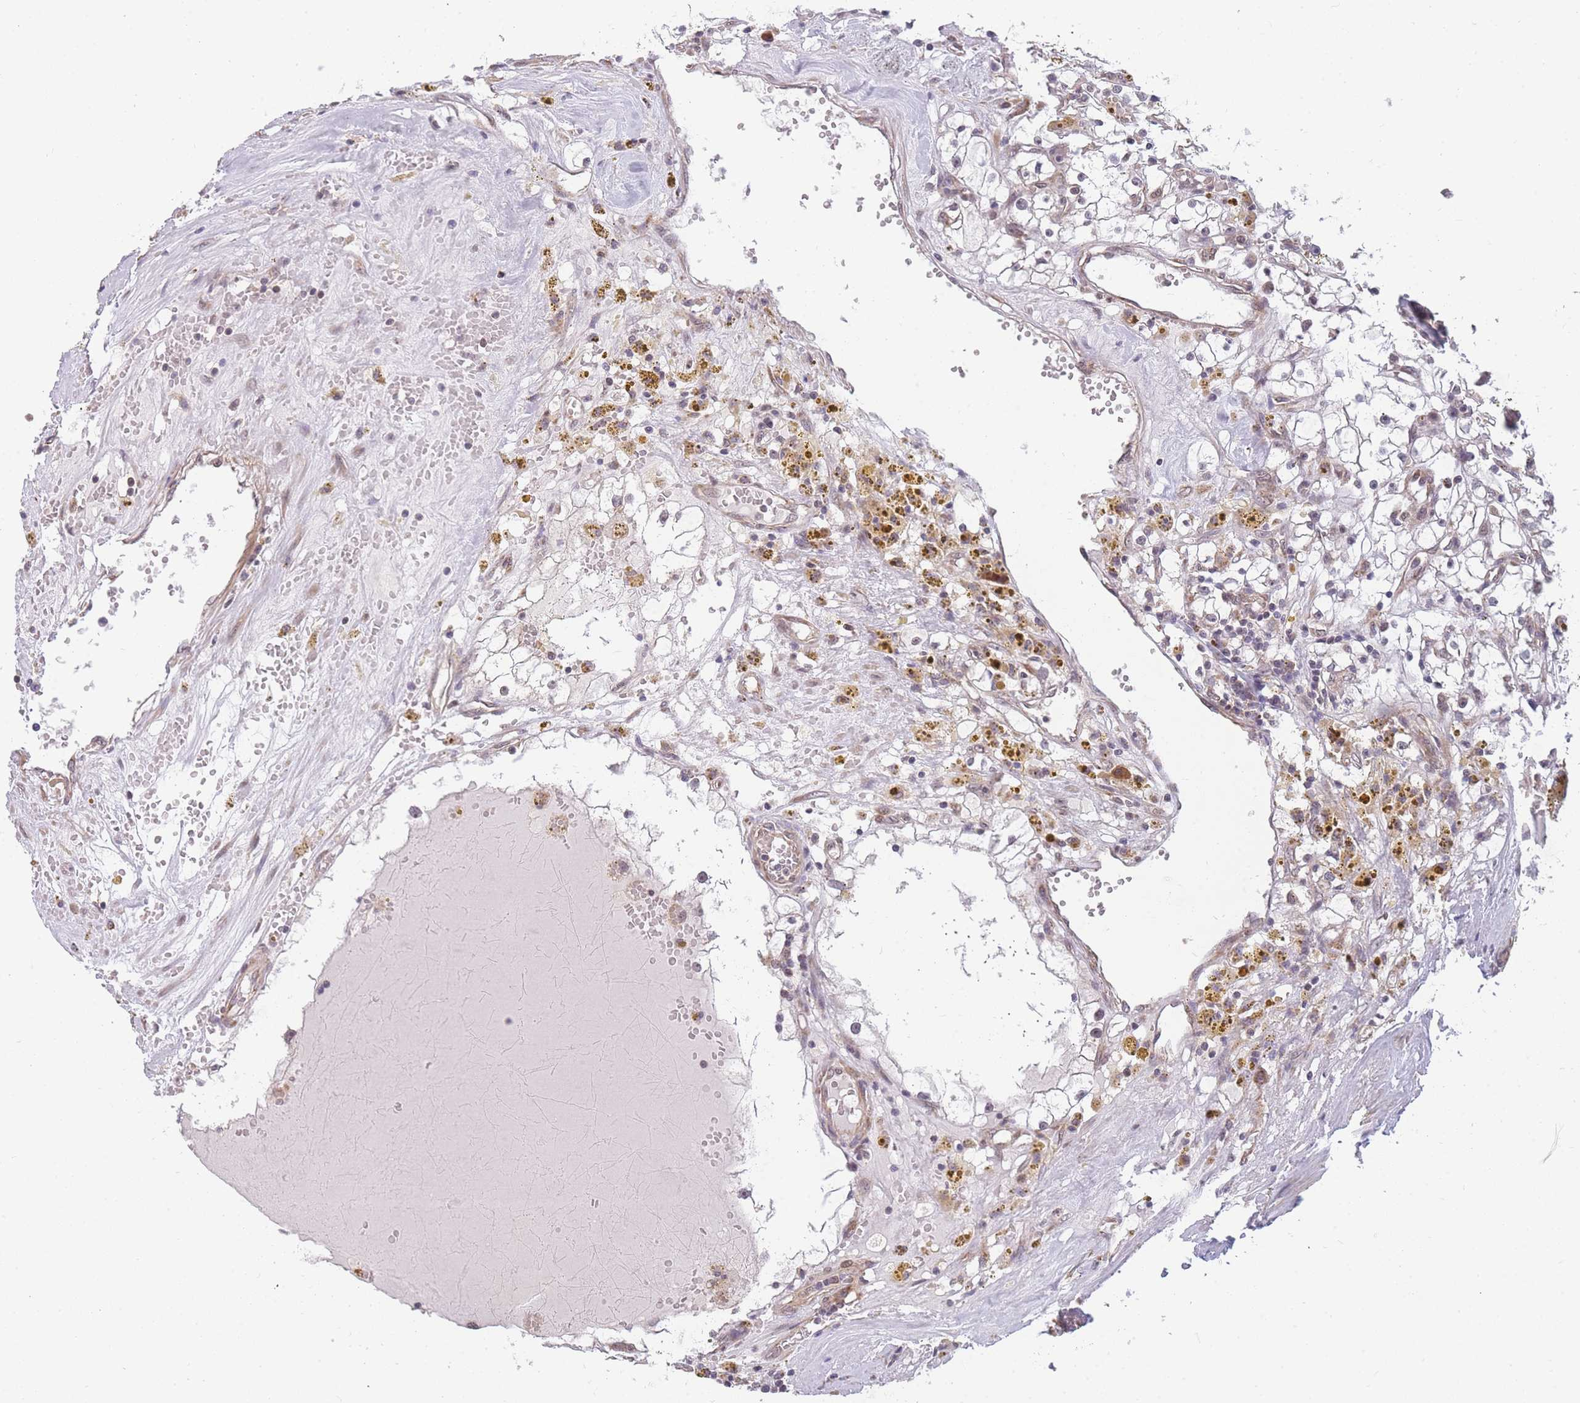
{"staining": {"intensity": "negative", "quantity": "none", "location": "none"}, "tissue": "renal cancer", "cell_type": "Tumor cells", "image_type": "cancer", "snomed": [{"axis": "morphology", "description": "Adenocarcinoma, NOS"}, {"axis": "topography", "description": "Kidney"}], "caption": "IHC image of neoplastic tissue: human renal cancer (adenocarcinoma) stained with DAB shows no significant protein expression in tumor cells. (Brightfield microscopy of DAB immunohistochemistry (IHC) at high magnification).", "gene": "MRPL23", "patient": {"sex": "male", "age": 56}}